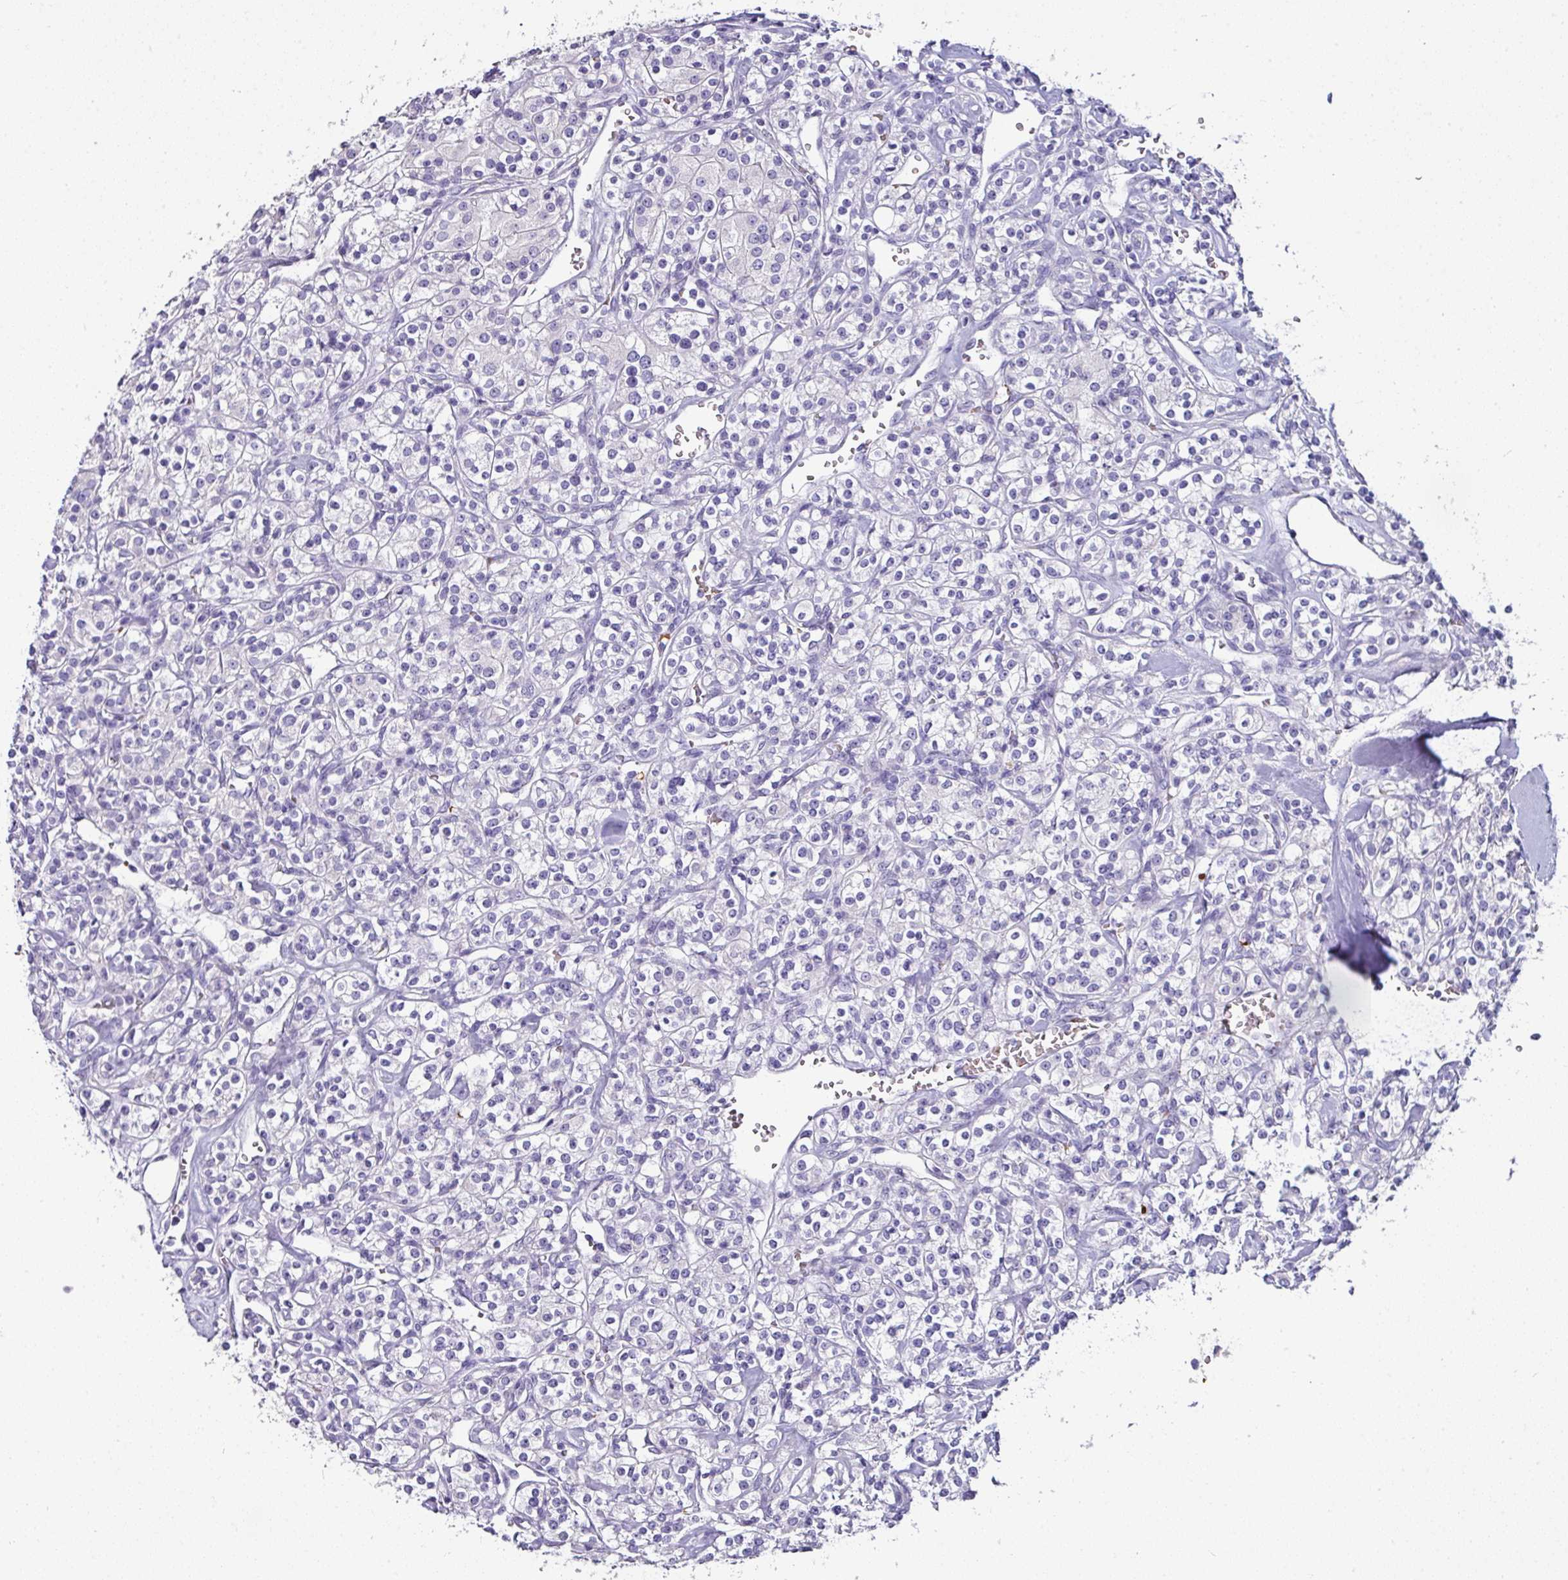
{"staining": {"intensity": "negative", "quantity": "none", "location": "none"}, "tissue": "renal cancer", "cell_type": "Tumor cells", "image_type": "cancer", "snomed": [{"axis": "morphology", "description": "Adenocarcinoma, NOS"}, {"axis": "topography", "description": "Kidney"}], "caption": "Renal cancer (adenocarcinoma) was stained to show a protein in brown. There is no significant expression in tumor cells. Brightfield microscopy of immunohistochemistry stained with DAB (brown) and hematoxylin (blue), captured at high magnification.", "gene": "NAPSA", "patient": {"sex": "male", "age": 77}}